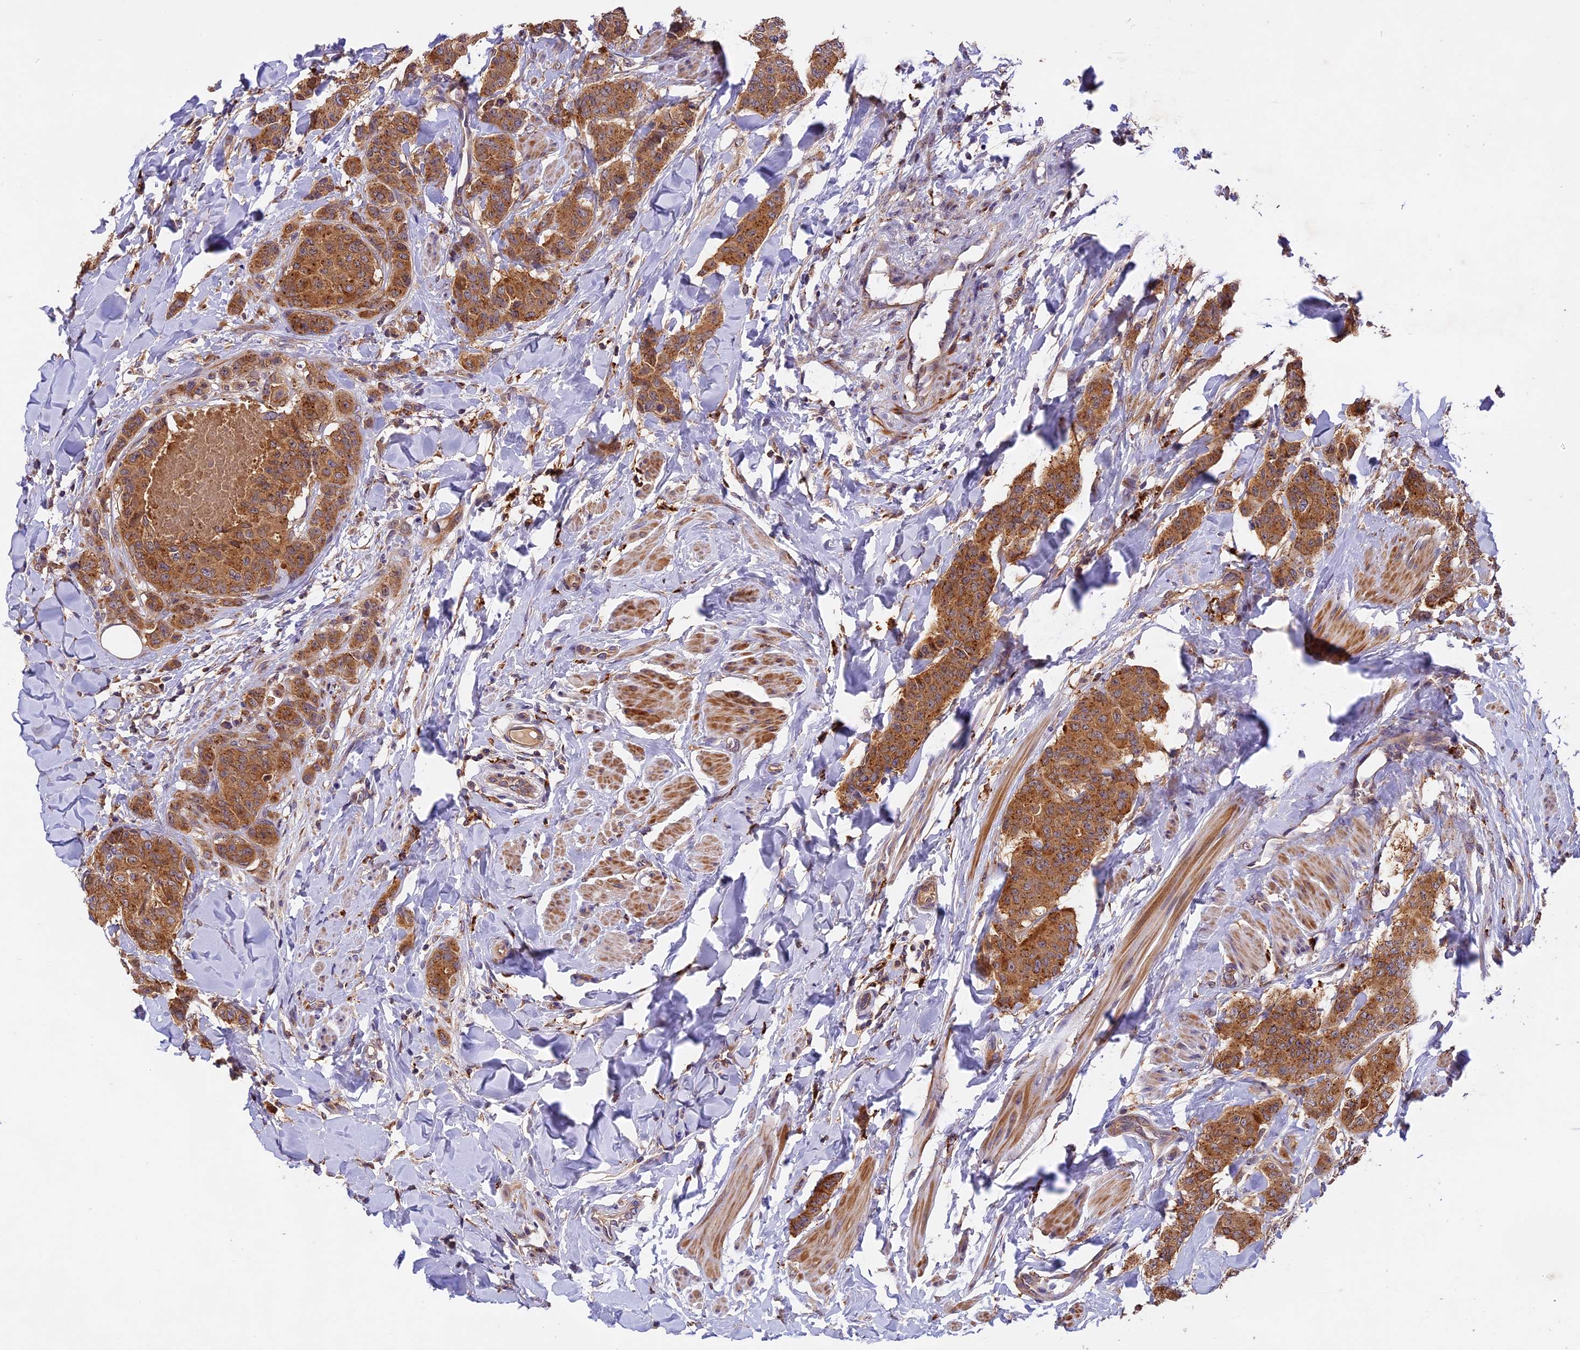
{"staining": {"intensity": "moderate", "quantity": ">75%", "location": "cytoplasmic/membranous"}, "tissue": "breast cancer", "cell_type": "Tumor cells", "image_type": "cancer", "snomed": [{"axis": "morphology", "description": "Duct carcinoma"}, {"axis": "topography", "description": "Breast"}], "caption": "This histopathology image displays breast intraductal carcinoma stained with immunohistochemistry to label a protein in brown. The cytoplasmic/membranous of tumor cells show moderate positivity for the protein. Nuclei are counter-stained blue.", "gene": "COPE", "patient": {"sex": "female", "age": 40}}